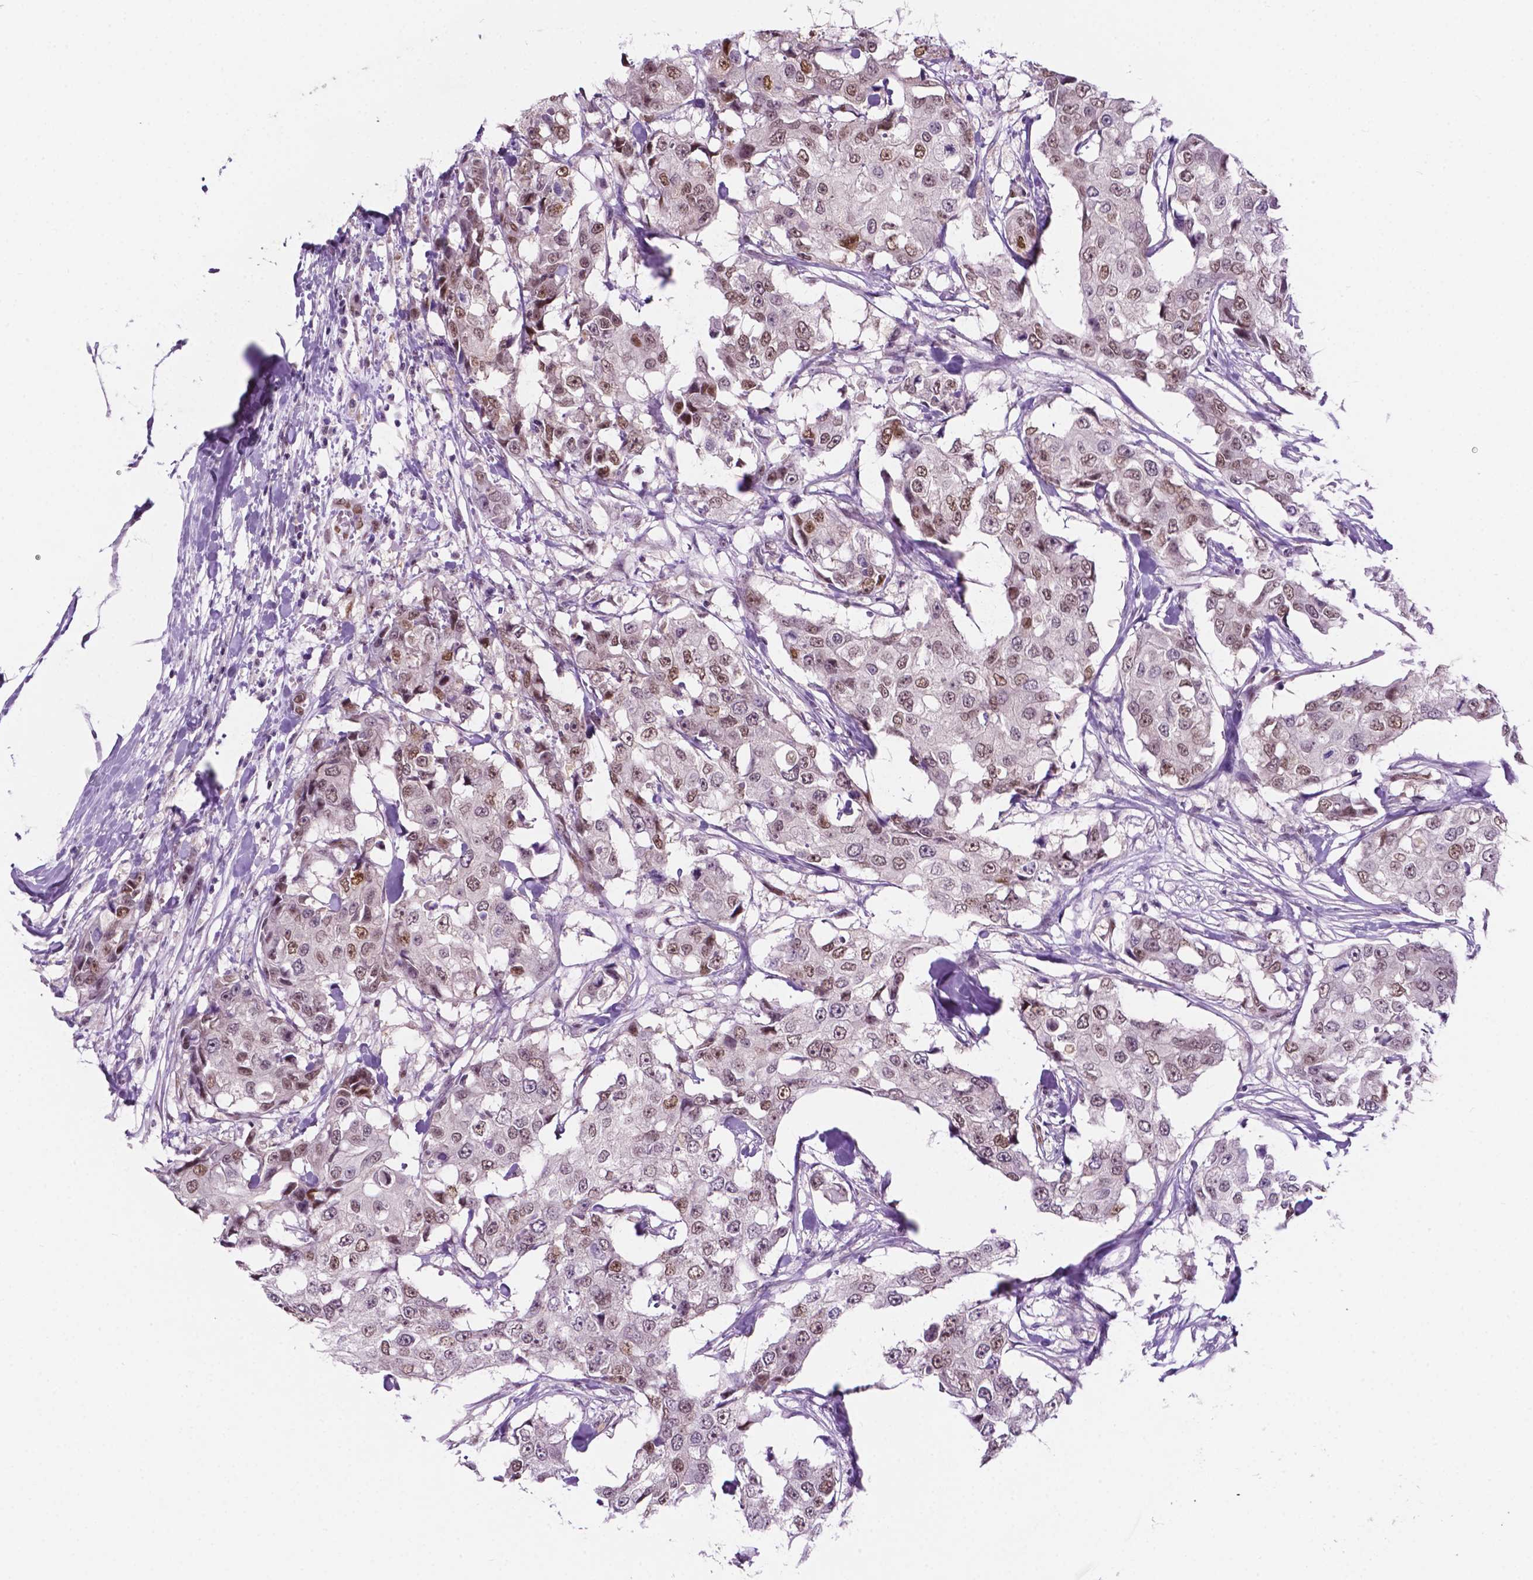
{"staining": {"intensity": "weak", "quantity": "25%-75%", "location": "nuclear"}, "tissue": "breast cancer", "cell_type": "Tumor cells", "image_type": "cancer", "snomed": [{"axis": "morphology", "description": "Duct carcinoma"}, {"axis": "topography", "description": "Breast"}], "caption": "Human invasive ductal carcinoma (breast) stained with a protein marker displays weak staining in tumor cells.", "gene": "ERF", "patient": {"sex": "female", "age": 27}}